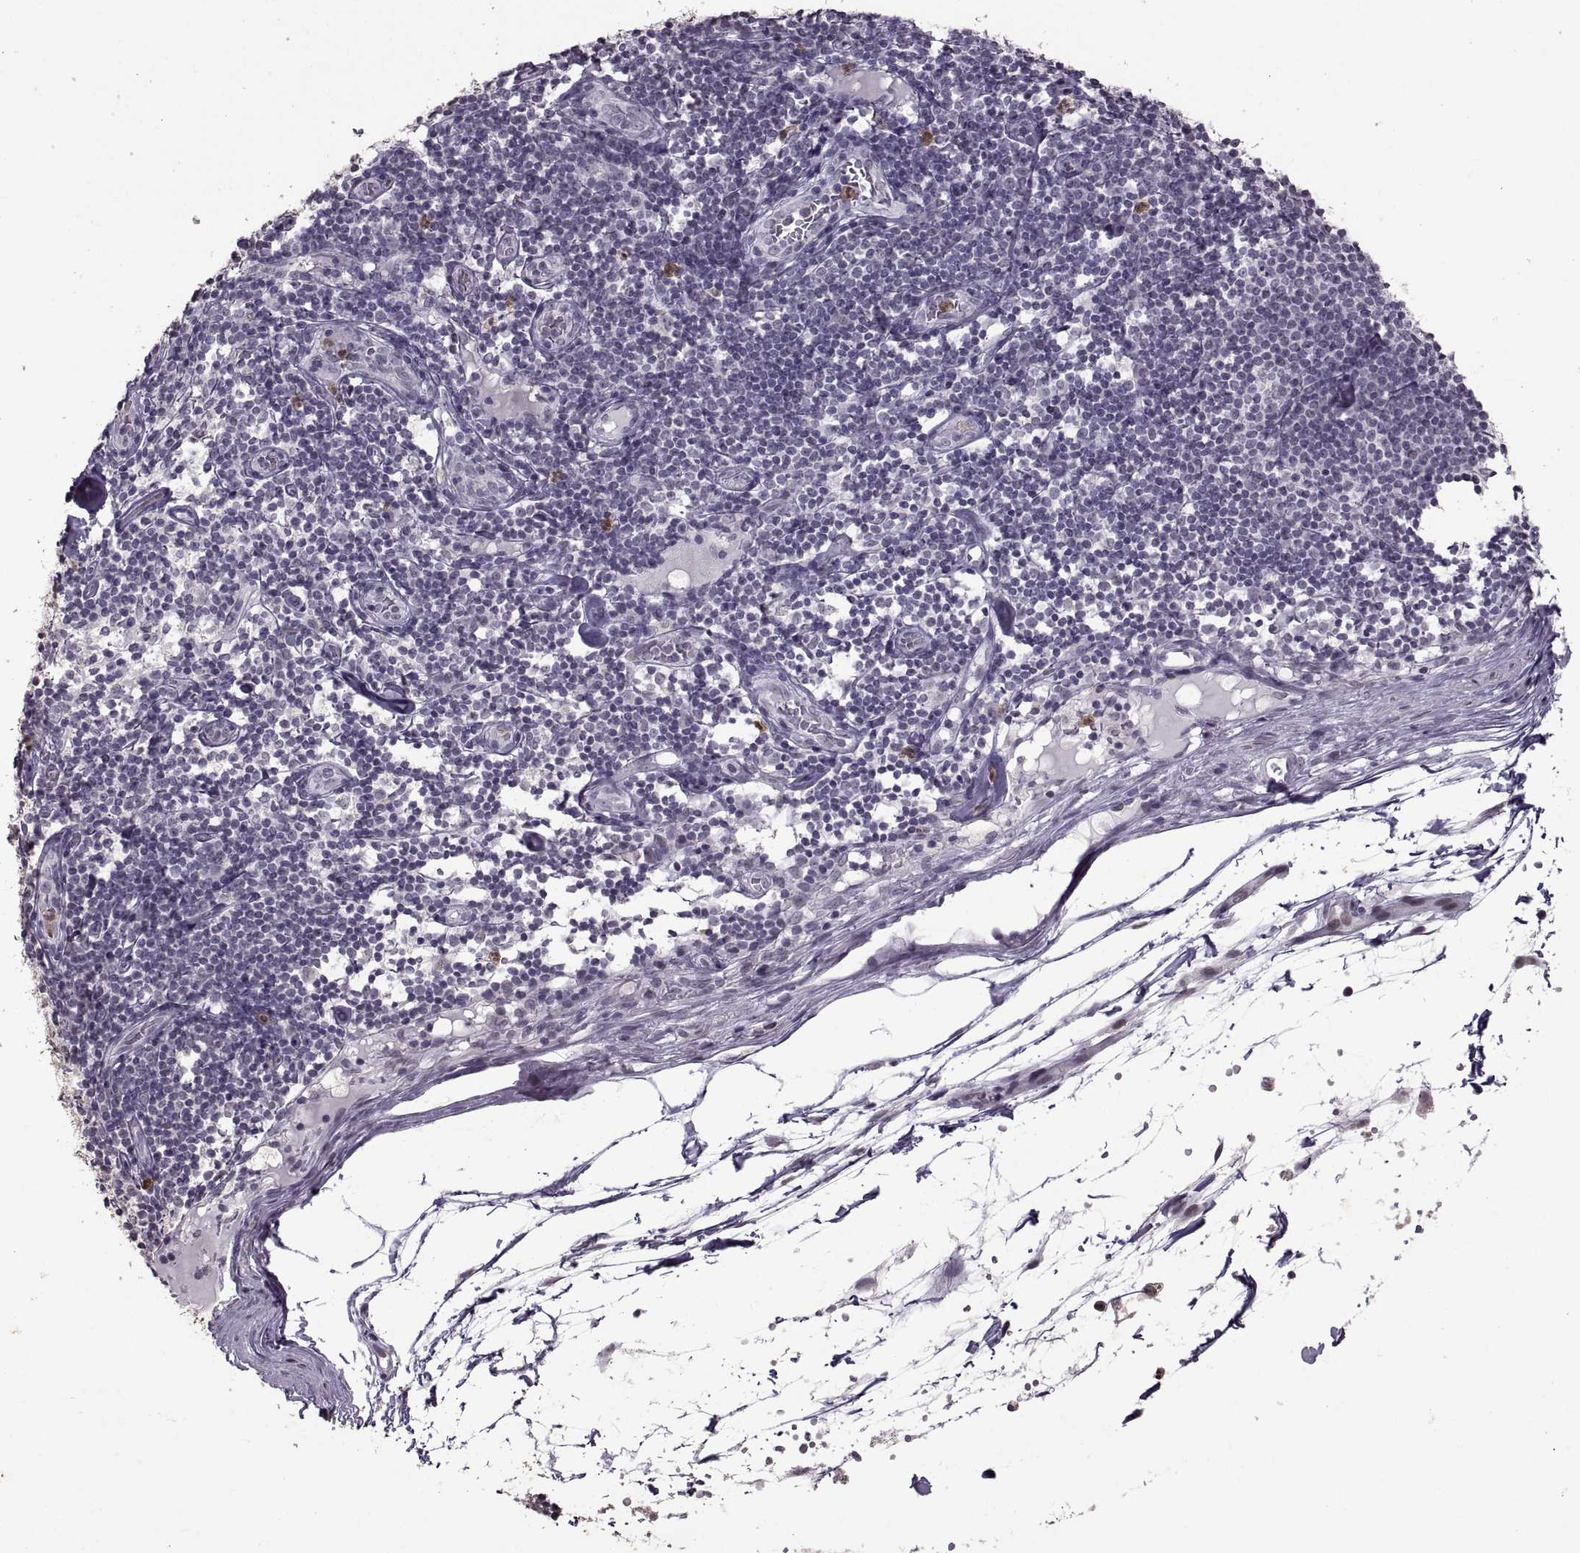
{"staining": {"intensity": "negative", "quantity": "none", "location": "none"}, "tissue": "melanoma", "cell_type": "Tumor cells", "image_type": "cancer", "snomed": [{"axis": "morphology", "description": "Malignant melanoma, Metastatic site"}, {"axis": "topography", "description": "Lymph node"}], "caption": "Melanoma was stained to show a protein in brown. There is no significant positivity in tumor cells.", "gene": "PALS1", "patient": {"sex": "female", "age": 64}}